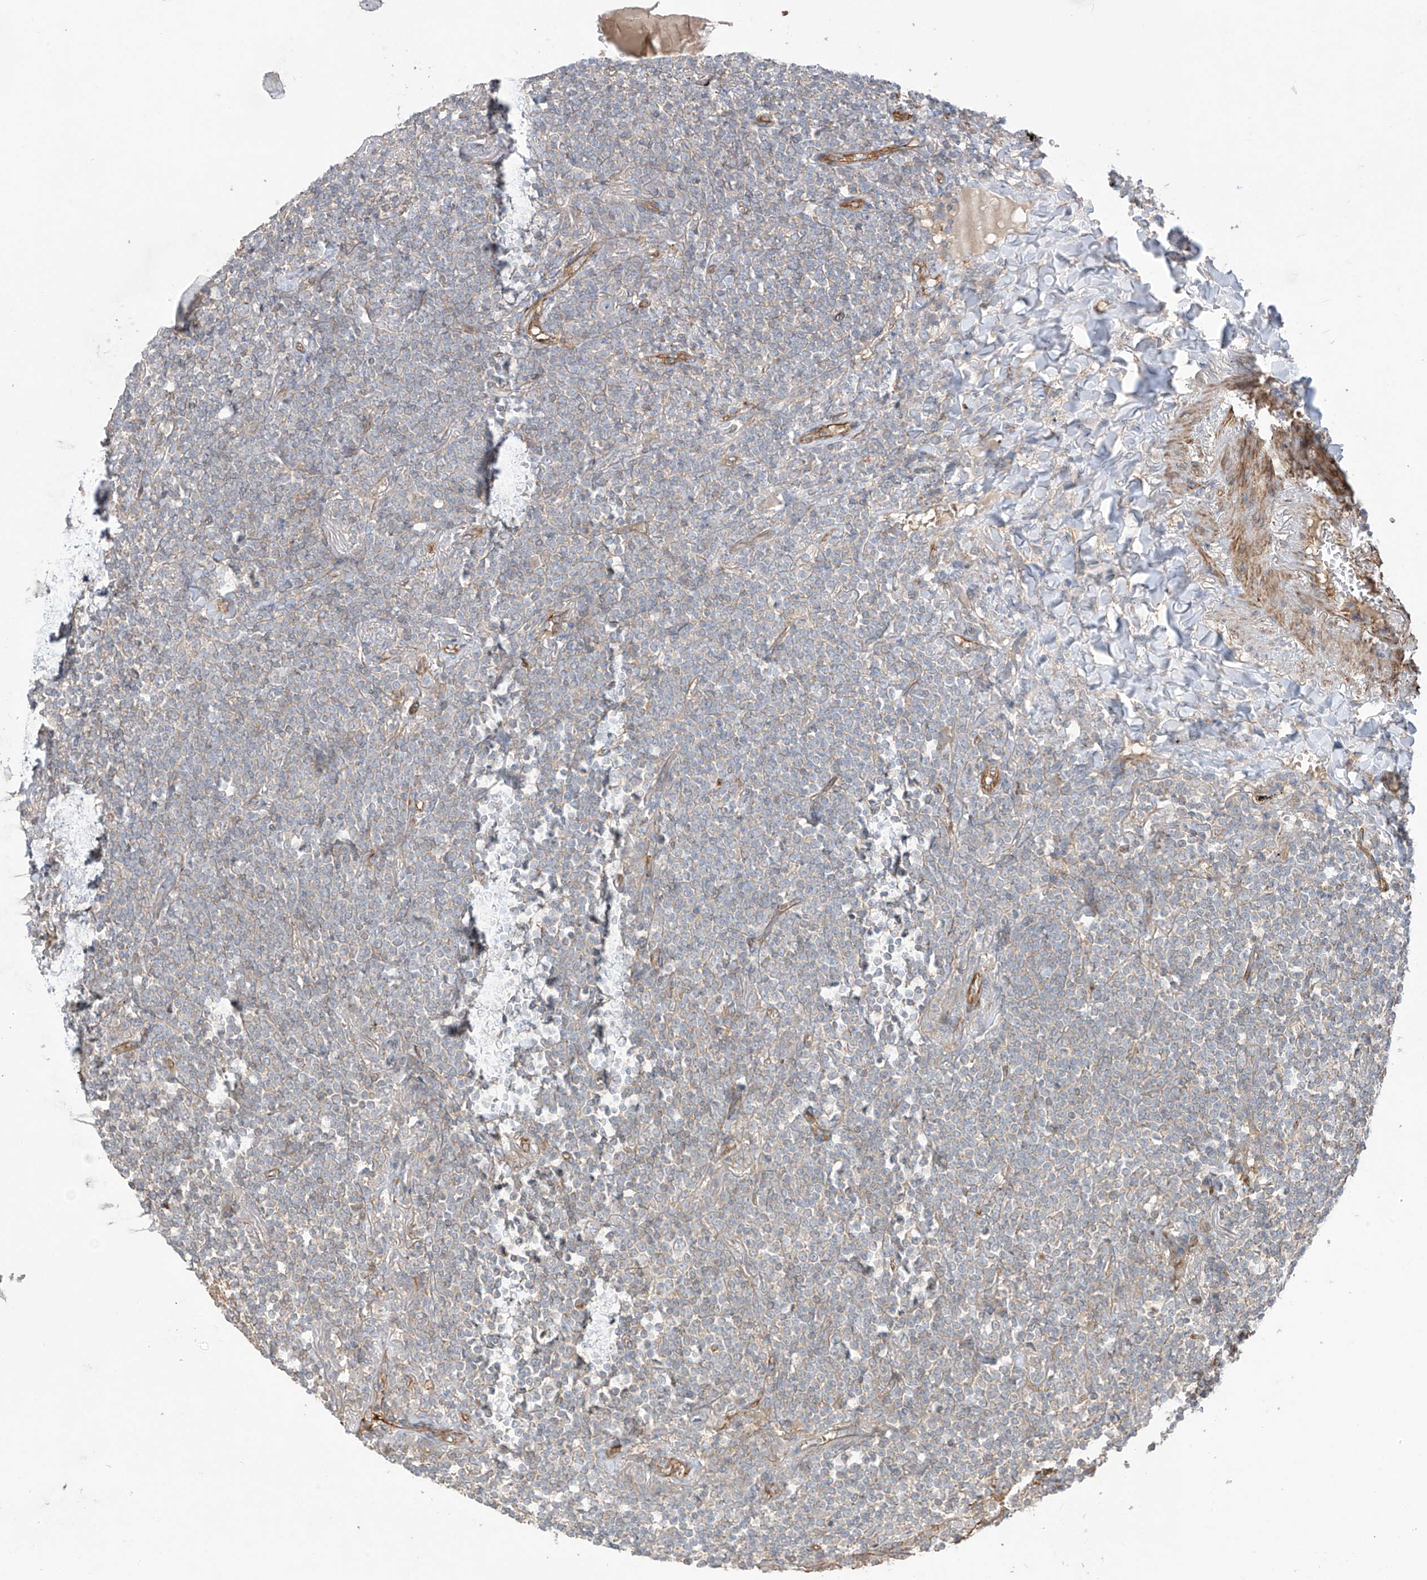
{"staining": {"intensity": "negative", "quantity": "none", "location": "none"}, "tissue": "lymphoma", "cell_type": "Tumor cells", "image_type": "cancer", "snomed": [{"axis": "morphology", "description": "Malignant lymphoma, non-Hodgkin's type, Low grade"}, {"axis": "topography", "description": "Lung"}], "caption": "Immunohistochemistry (IHC) of malignant lymphoma, non-Hodgkin's type (low-grade) exhibits no expression in tumor cells.", "gene": "TRMU", "patient": {"sex": "female", "age": 71}}